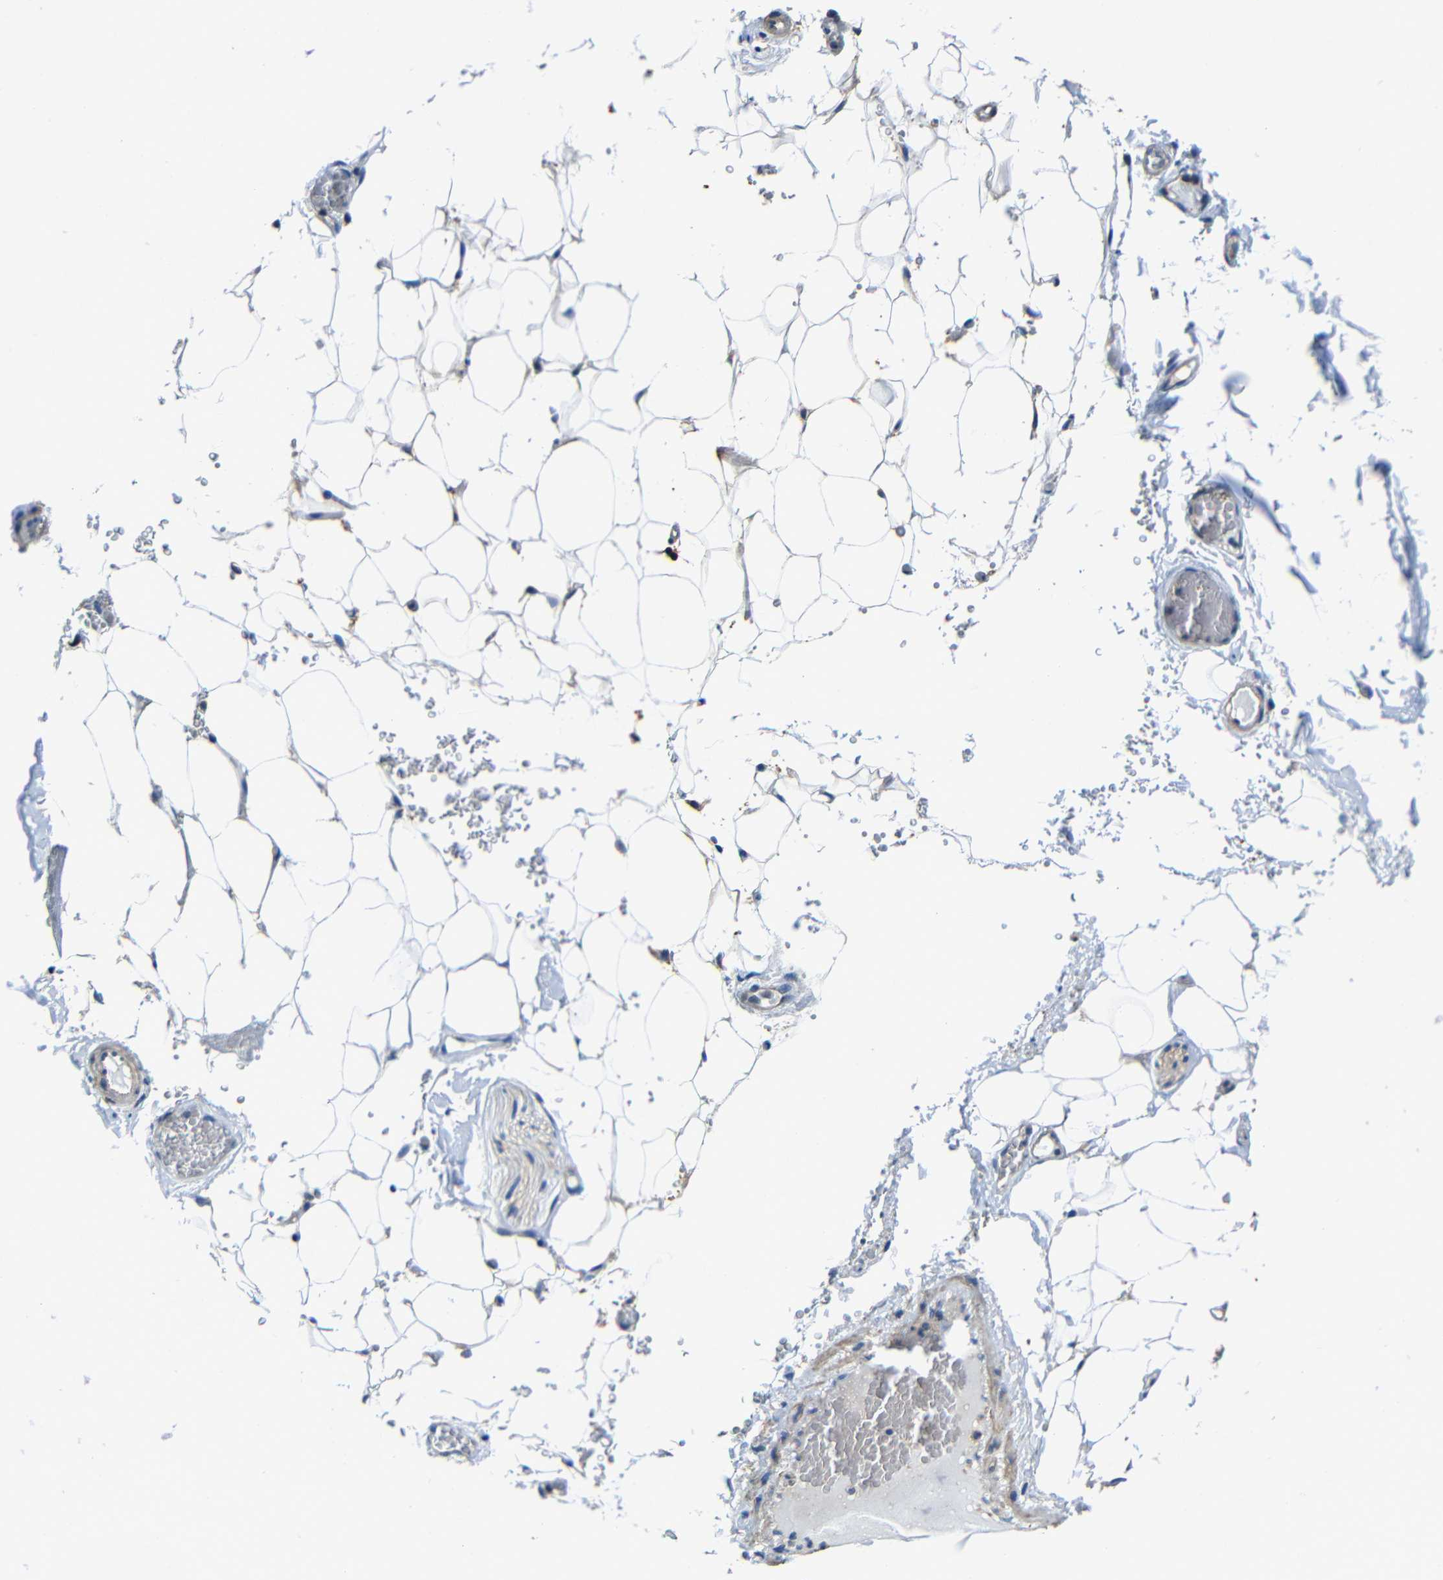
{"staining": {"intensity": "negative", "quantity": "none", "location": "none"}, "tissue": "adipose tissue", "cell_type": "Adipocytes", "image_type": "normal", "snomed": [{"axis": "morphology", "description": "Normal tissue, NOS"}, {"axis": "topography", "description": "Peripheral nerve tissue"}], "caption": "The immunohistochemistry (IHC) histopathology image has no significant staining in adipocytes of adipose tissue. (Stains: DAB (3,3'-diaminobenzidine) immunohistochemistry with hematoxylin counter stain, Microscopy: brightfield microscopy at high magnification).", "gene": "GDI1", "patient": {"sex": "male", "age": 70}}